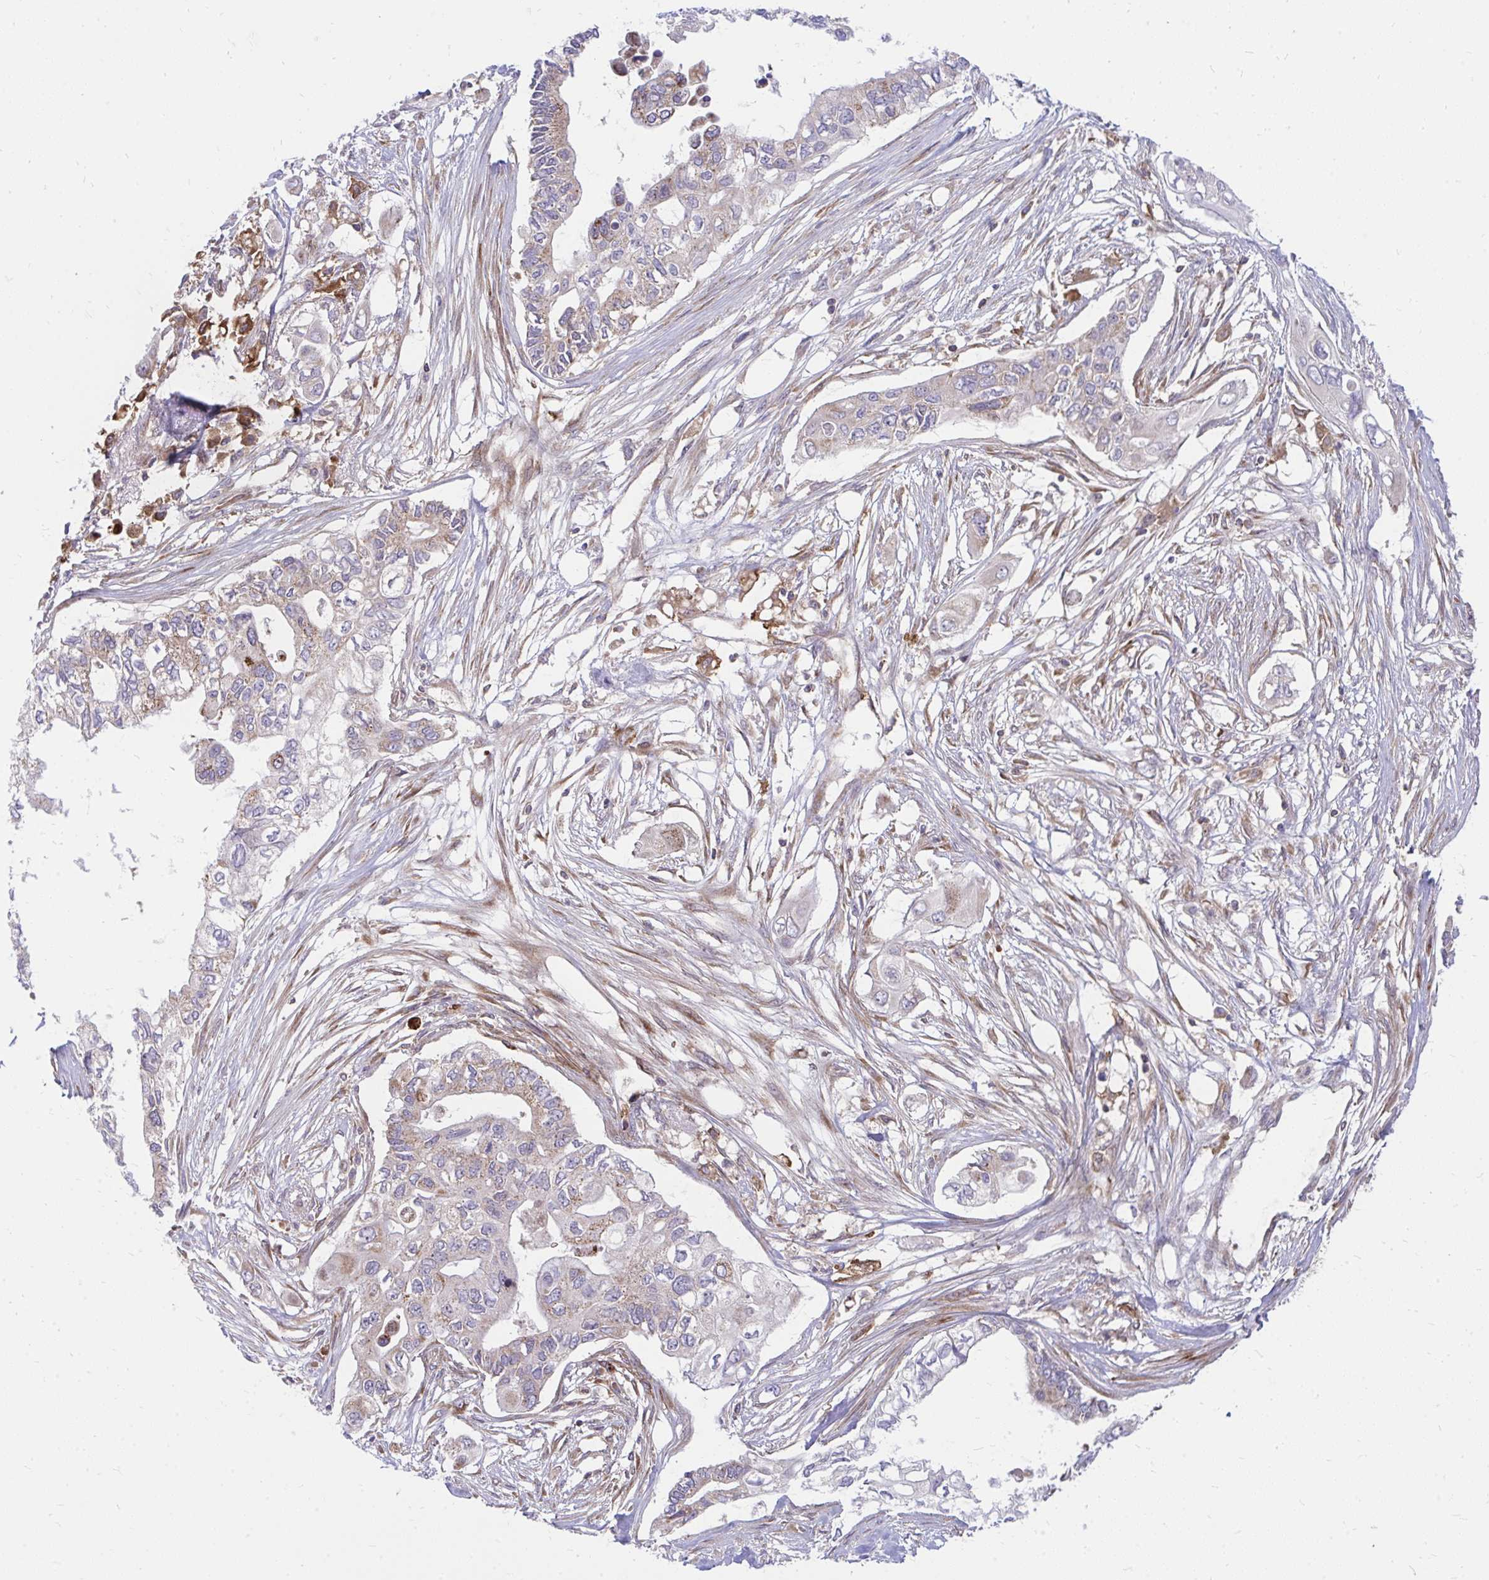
{"staining": {"intensity": "weak", "quantity": "25%-75%", "location": "cytoplasmic/membranous"}, "tissue": "pancreatic cancer", "cell_type": "Tumor cells", "image_type": "cancer", "snomed": [{"axis": "morphology", "description": "Adenocarcinoma, NOS"}, {"axis": "topography", "description": "Pancreas"}], "caption": "Immunohistochemical staining of pancreatic cancer displays weak cytoplasmic/membranous protein positivity in about 25%-75% of tumor cells.", "gene": "ASAP1", "patient": {"sex": "female", "age": 63}}